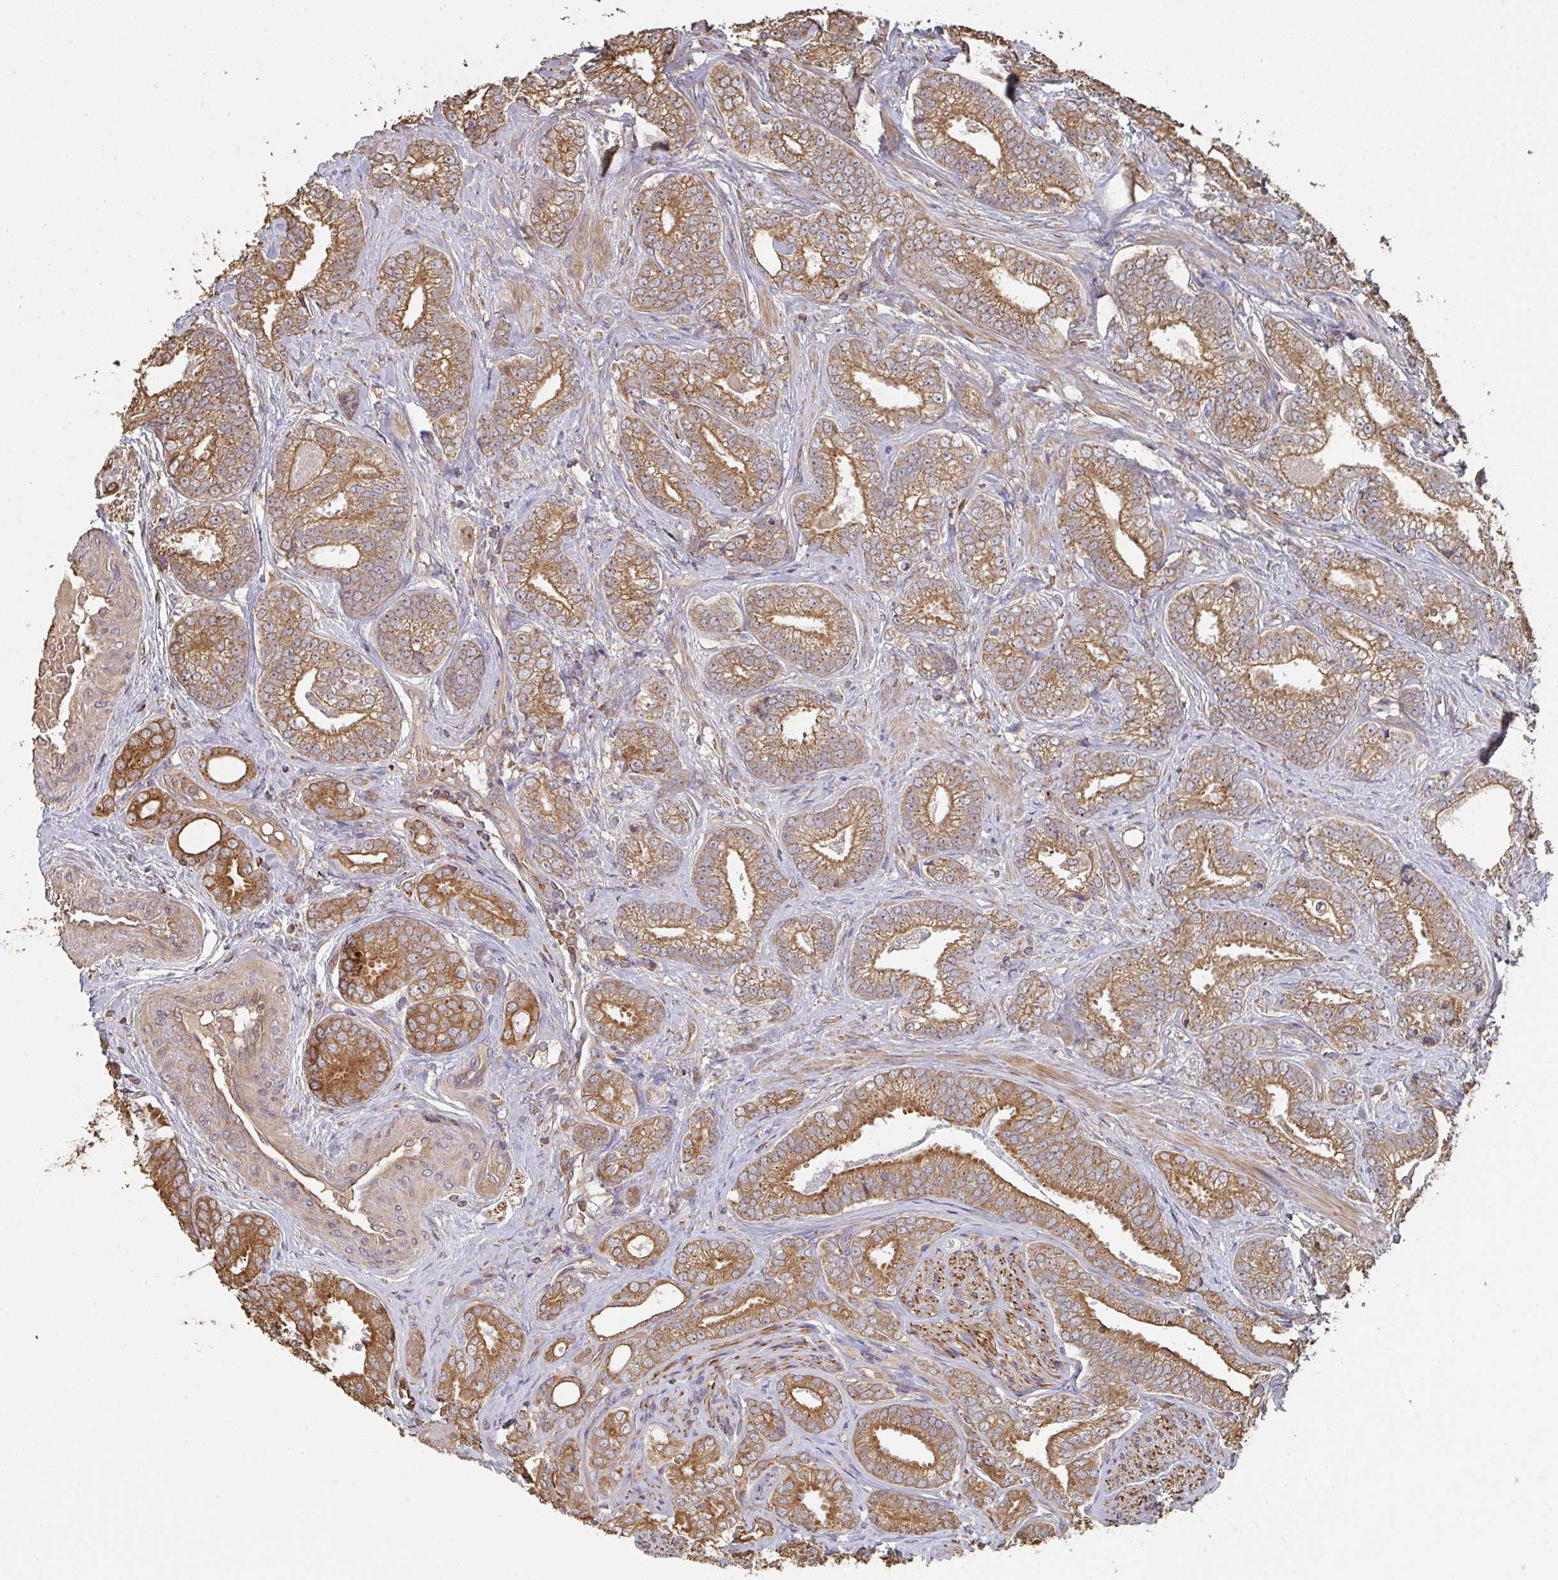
{"staining": {"intensity": "moderate", "quantity": ">75%", "location": "cytoplasmic/membranous"}, "tissue": "prostate cancer", "cell_type": "Tumor cells", "image_type": "cancer", "snomed": [{"axis": "morphology", "description": "Adenocarcinoma, Low grade"}, {"axis": "topography", "description": "Prostate"}], "caption": "Prostate cancer (low-grade adenocarcinoma) was stained to show a protein in brown. There is medium levels of moderate cytoplasmic/membranous staining in about >75% of tumor cells. (IHC, brightfield microscopy, high magnification).", "gene": "POLG", "patient": {"sex": "male", "age": 63}}